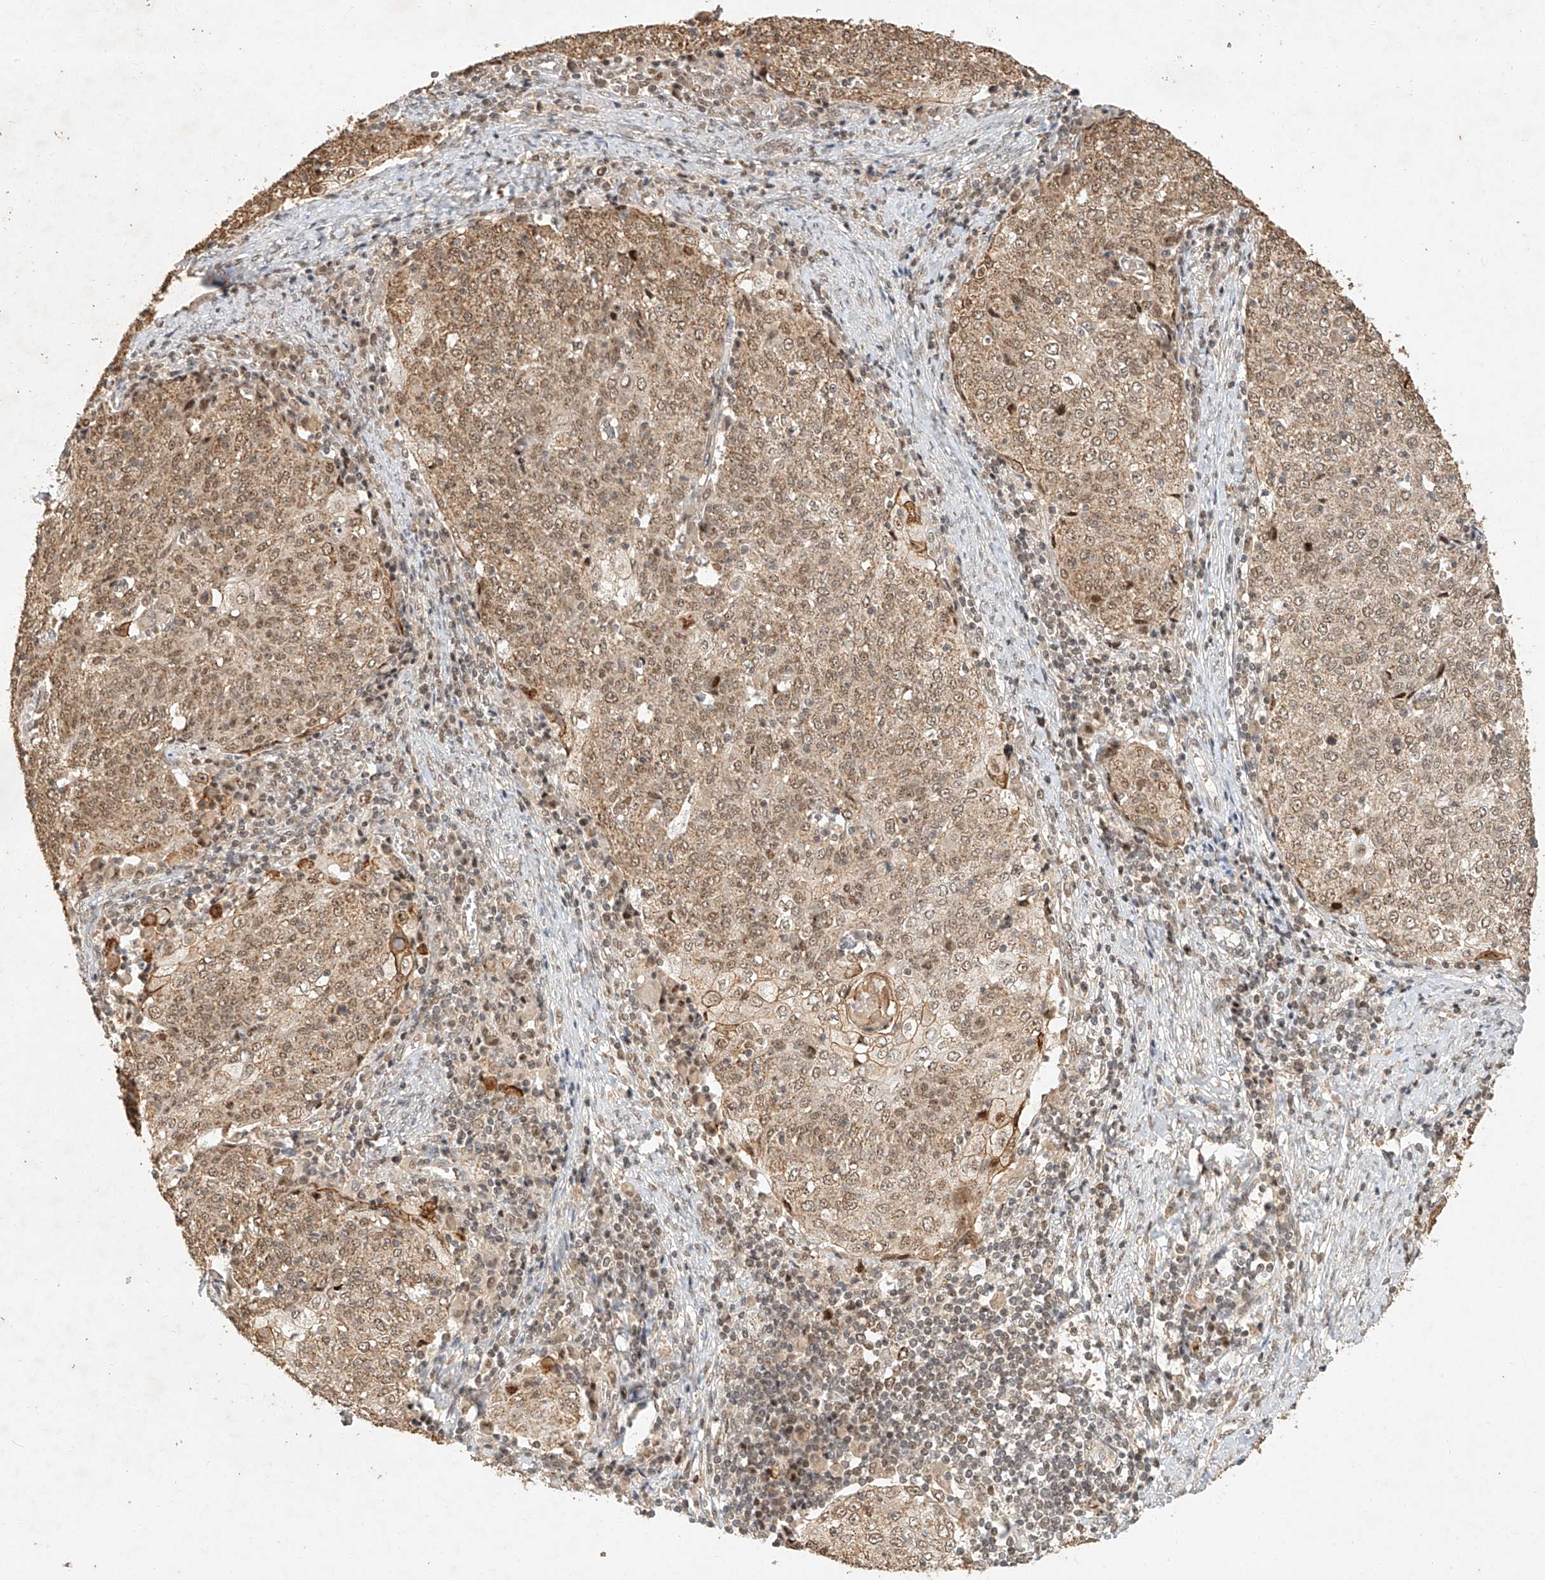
{"staining": {"intensity": "moderate", "quantity": ">75%", "location": "cytoplasmic/membranous,nuclear"}, "tissue": "cervical cancer", "cell_type": "Tumor cells", "image_type": "cancer", "snomed": [{"axis": "morphology", "description": "Squamous cell carcinoma, NOS"}, {"axis": "topography", "description": "Cervix"}], "caption": "A brown stain labels moderate cytoplasmic/membranous and nuclear expression of a protein in human cervical squamous cell carcinoma tumor cells.", "gene": "CXorf58", "patient": {"sex": "female", "age": 48}}